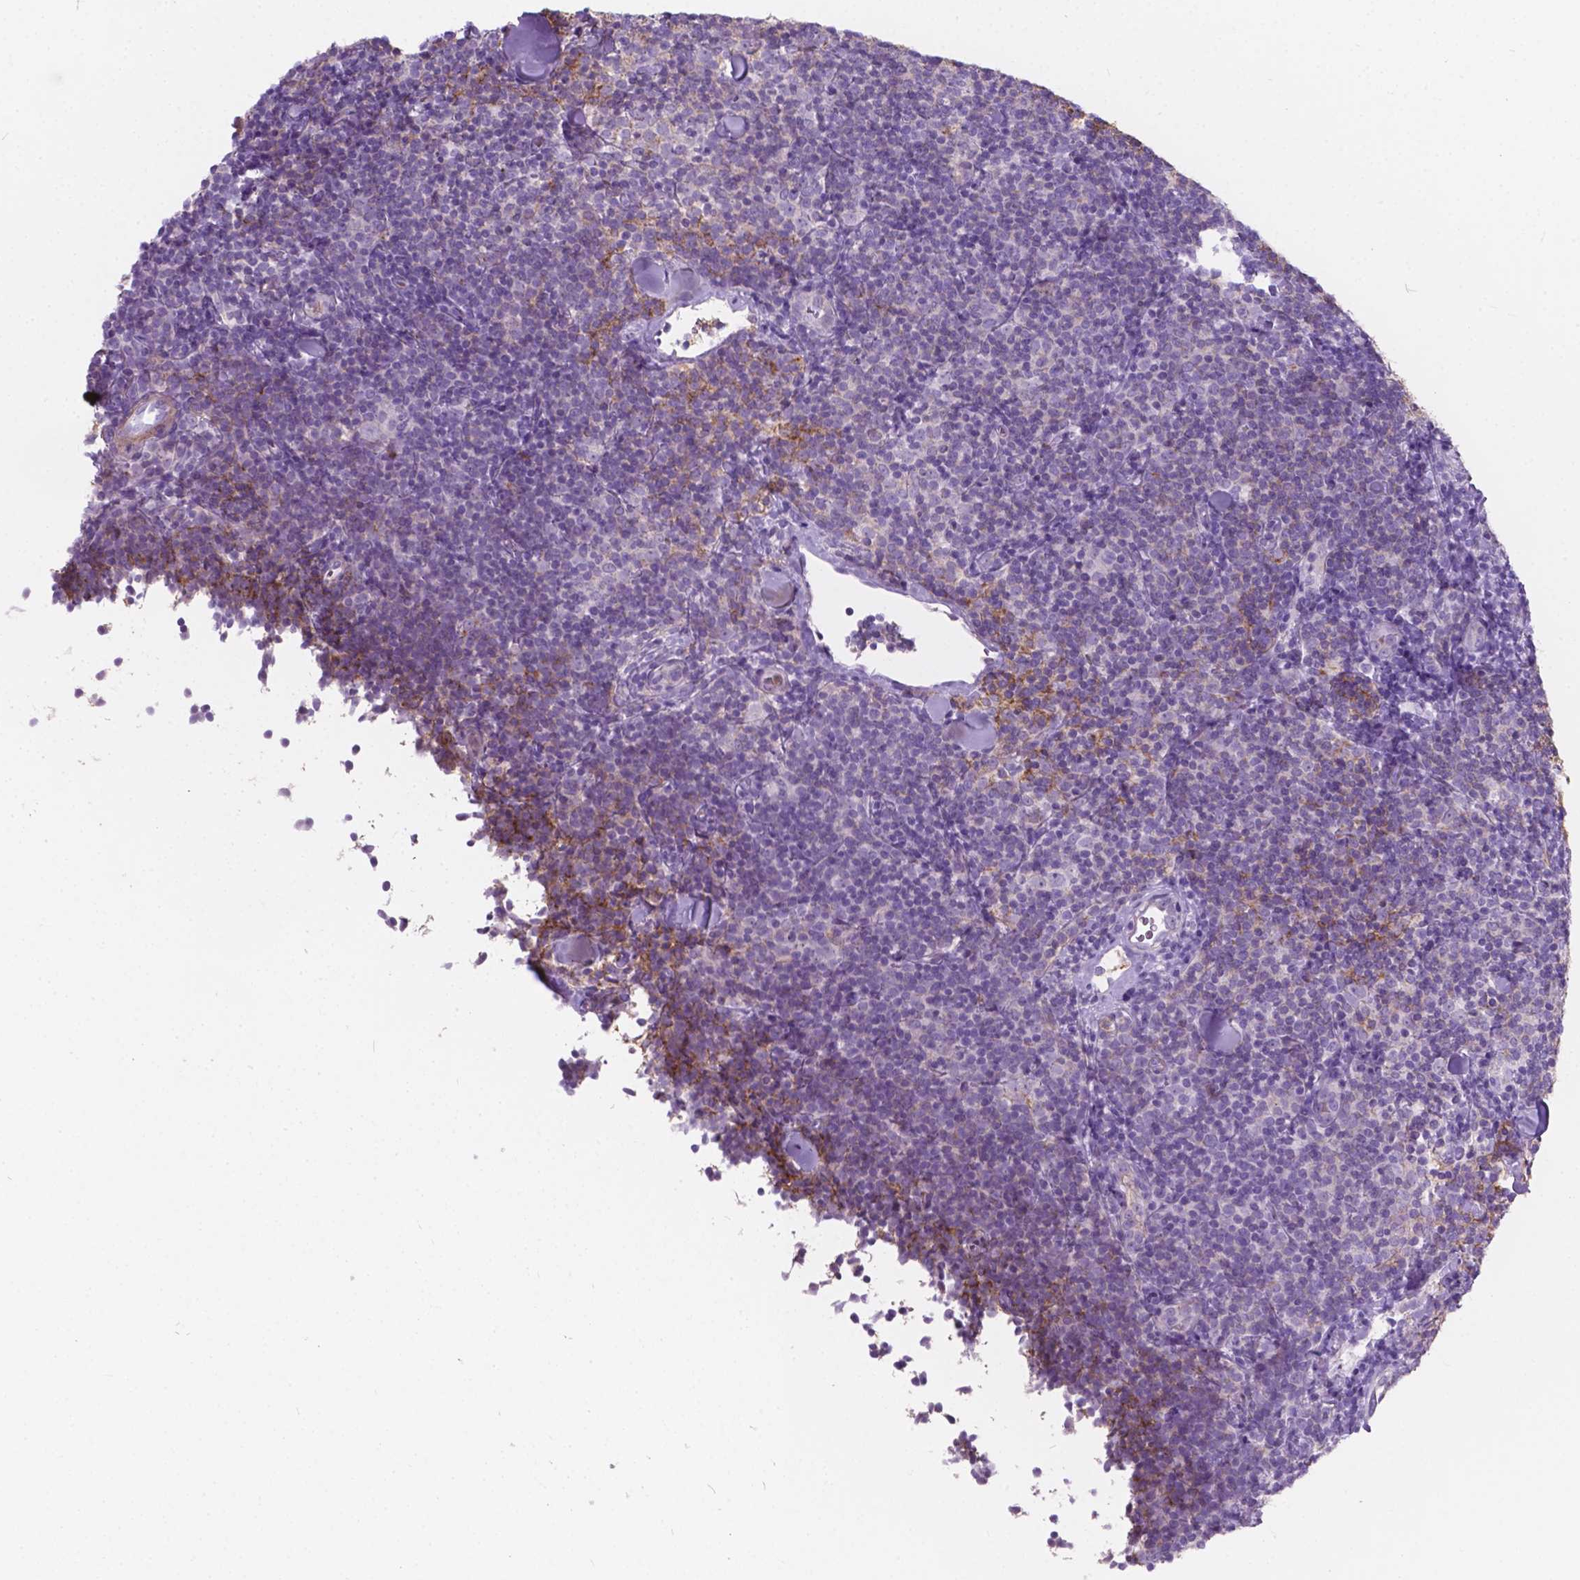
{"staining": {"intensity": "negative", "quantity": "none", "location": "none"}, "tissue": "lymphoma", "cell_type": "Tumor cells", "image_type": "cancer", "snomed": [{"axis": "morphology", "description": "Malignant lymphoma, non-Hodgkin's type, Low grade"}, {"axis": "topography", "description": "Lymph node"}], "caption": "Tumor cells are negative for protein expression in human malignant lymphoma, non-Hodgkin's type (low-grade). Nuclei are stained in blue.", "gene": "KIAA0040", "patient": {"sex": "female", "age": 56}}